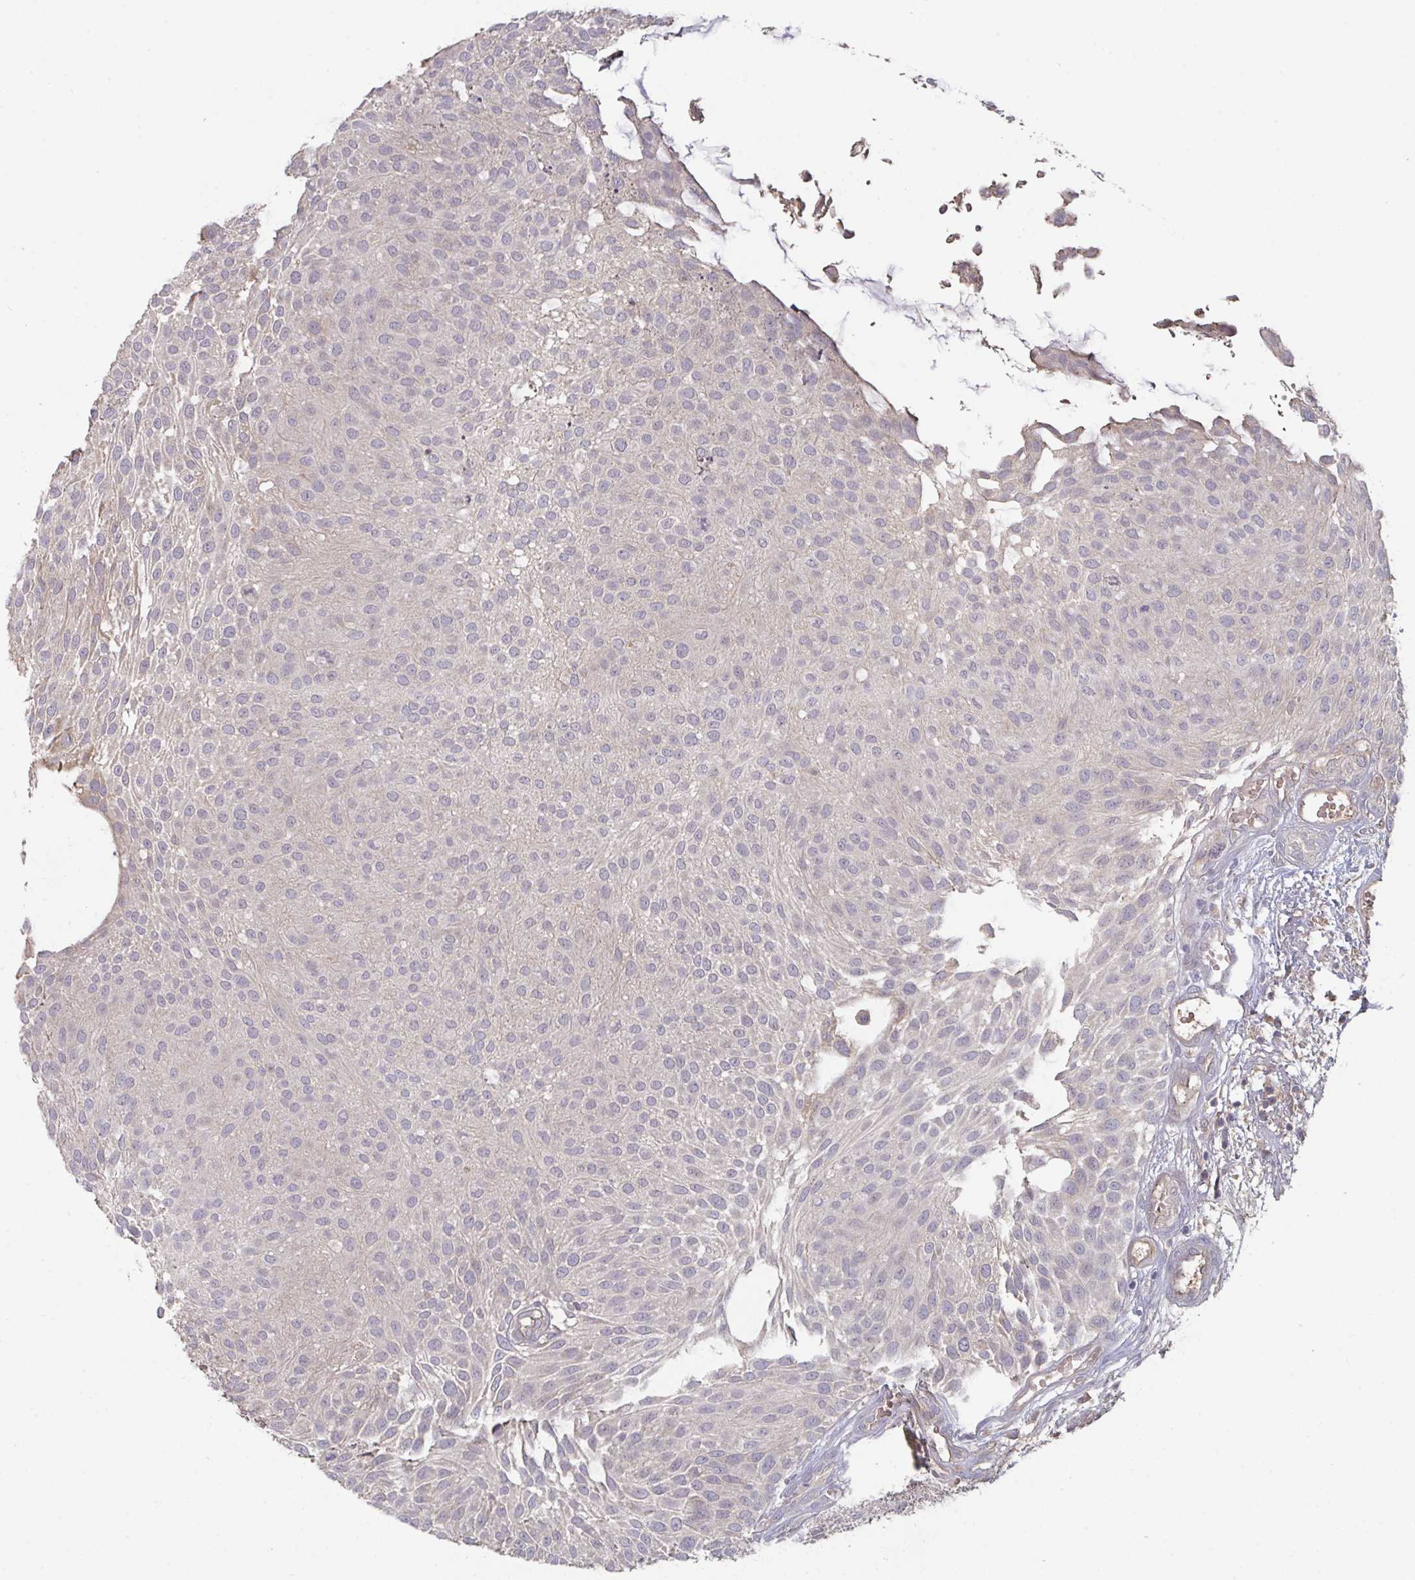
{"staining": {"intensity": "negative", "quantity": "none", "location": "none"}, "tissue": "urothelial cancer", "cell_type": "Tumor cells", "image_type": "cancer", "snomed": [{"axis": "morphology", "description": "Urothelial carcinoma, NOS"}, {"axis": "topography", "description": "Urinary bladder"}], "caption": "This is an immunohistochemistry micrograph of urothelial cancer. There is no expression in tumor cells.", "gene": "HGFAC", "patient": {"sex": "male", "age": 84}}